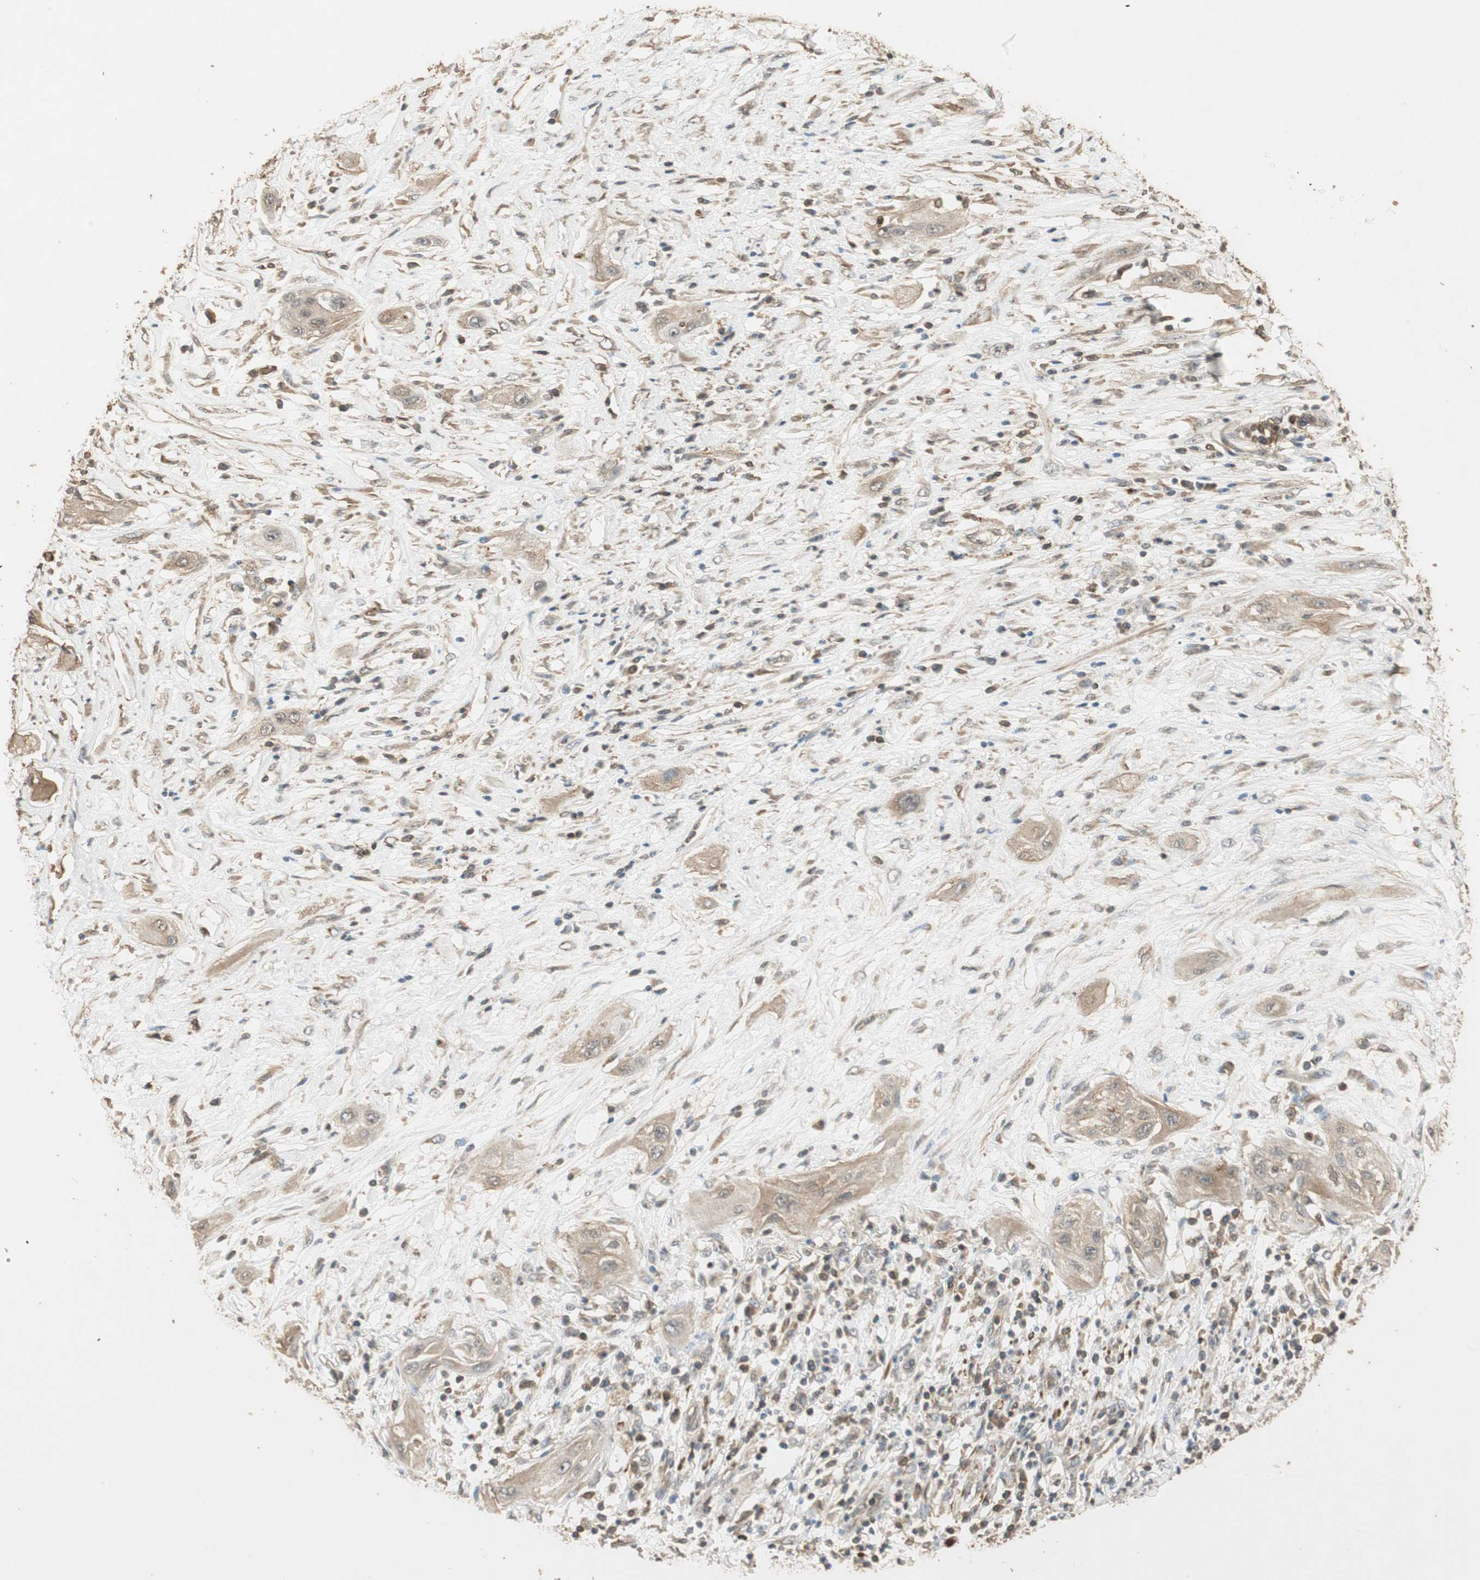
{"staining": {"intensity": "moderate", "quantity": "25%-75%", "location": "cytoplasmic/membranous"}, "tissue": "lung cancer", "cell_type": "Tumor cells", "image_type": "cancer", "snomed": [{"axis": "morphology", "description": "Squamous cell carcinoma, NOS"}, {"axis": "topography", "description": "Lung"}], "caption": "Immunohistochemistry (DAB (3,3'-diaminobenzidine)) staining of human lung squamous cell carcinoma reveals moderate cytoplasmic/membranous protein expression in about 25%-75% of tumor cells. Ihc stains the protein in brown and the nuclei are stained blue.", "gene": "USP2", "patient": {"sex": "female", "age": 47}}